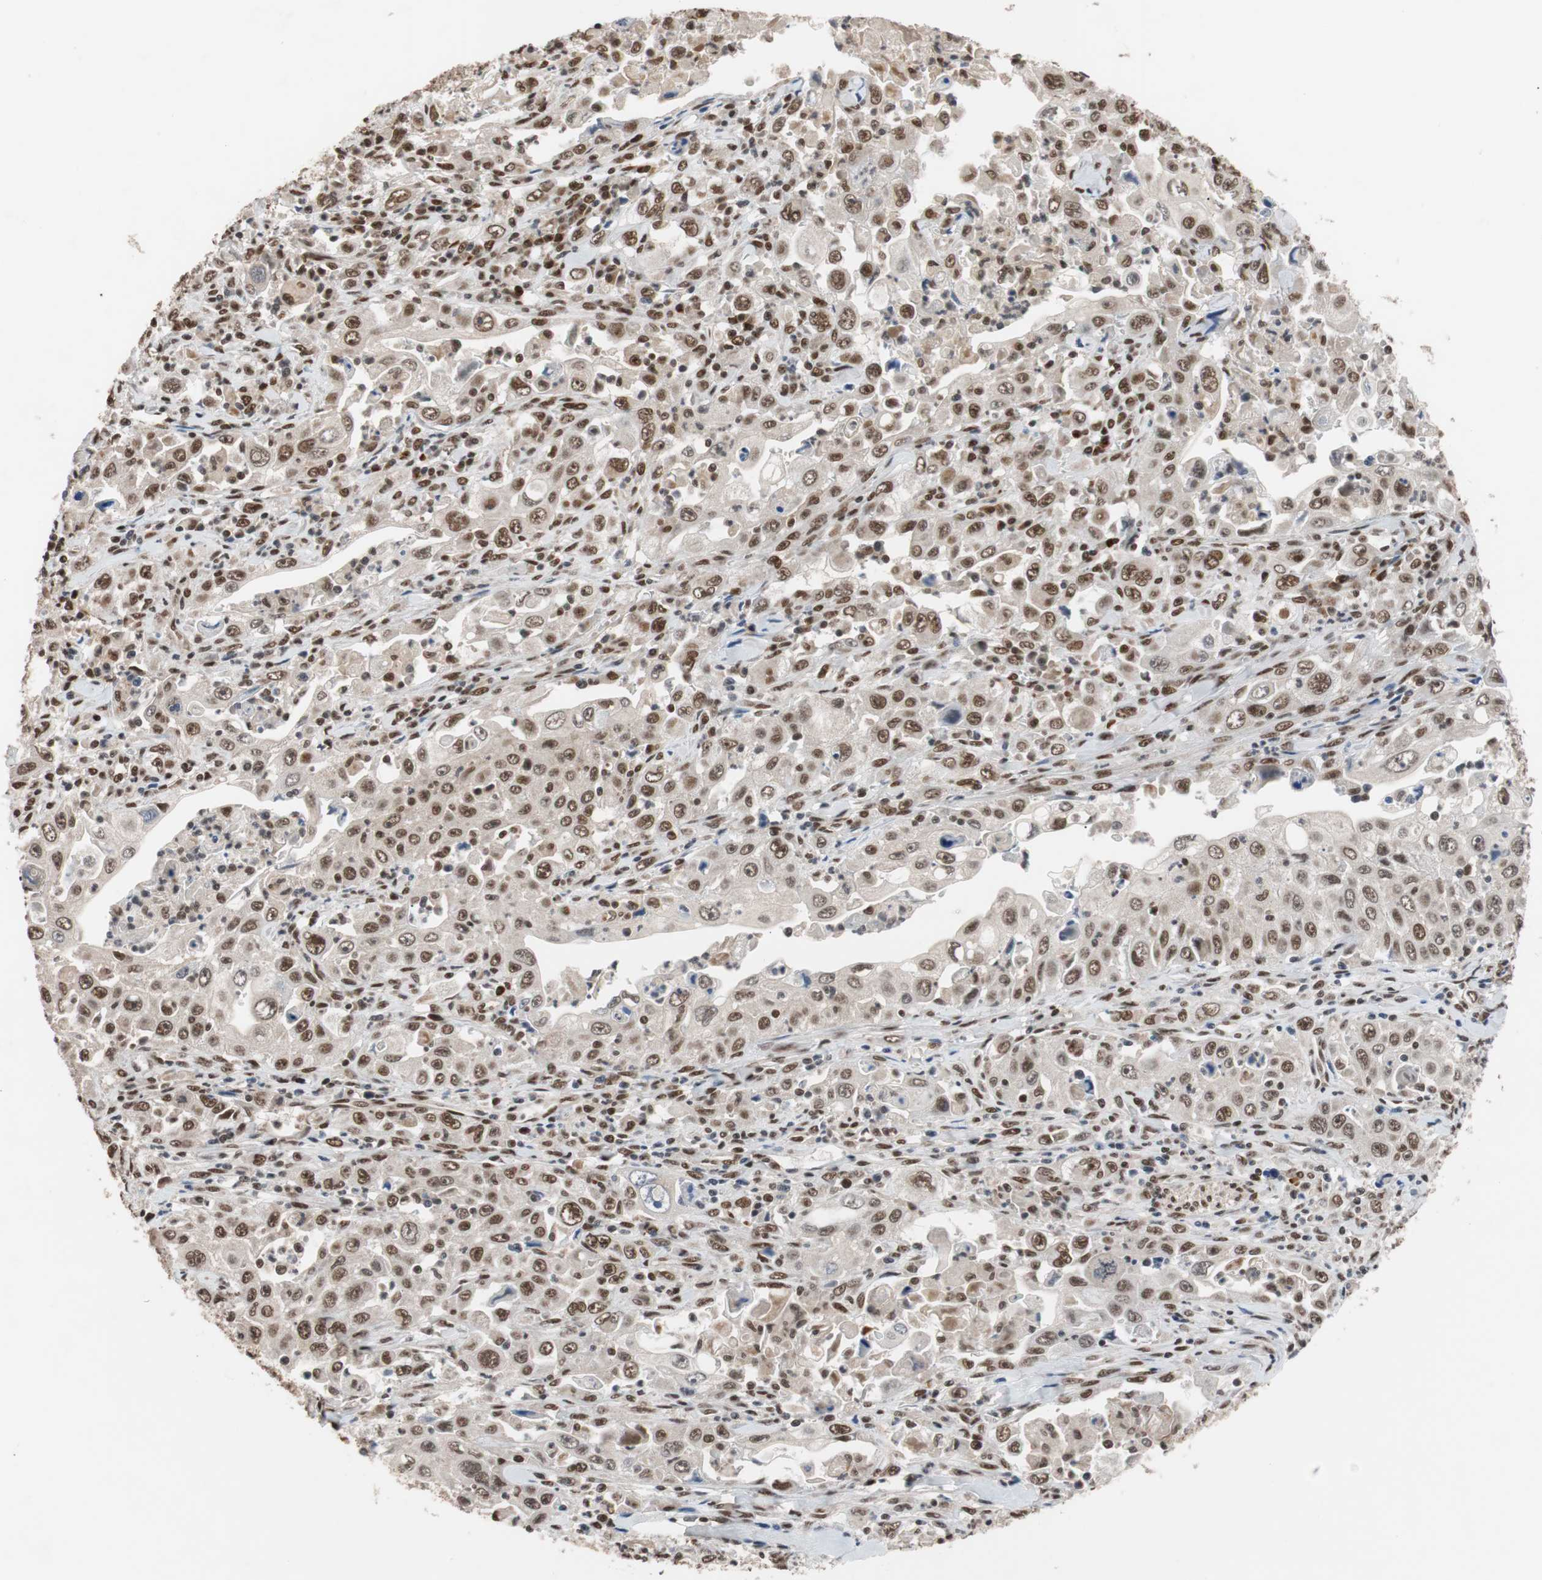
{"staining": {"intensity": "moderate", "quantity": ">75%", "location": "nuclear"}, "tissue": "pancreatic cancer", "cell_type": "Tumor cells", "image_type": "cancer", "snomed": [{"axis": "morphology", "description": "Adenocarcinoma, NOS"}, {"axis": "topography", "description": "Pancreas"}], "caption": "IHC staining of pancreatic cancer, which demonstrates medium levels of moderate nuclear staining in approximately >75% of tumor cells indicating moderate nuclear protein positivity. The staining was performed using DAB (brown) for protein detection and nuclei were counterstained in hematoxylin (blue).", "gene": "CHAMP1", "patient": {"sex": "male", "age": 70}}